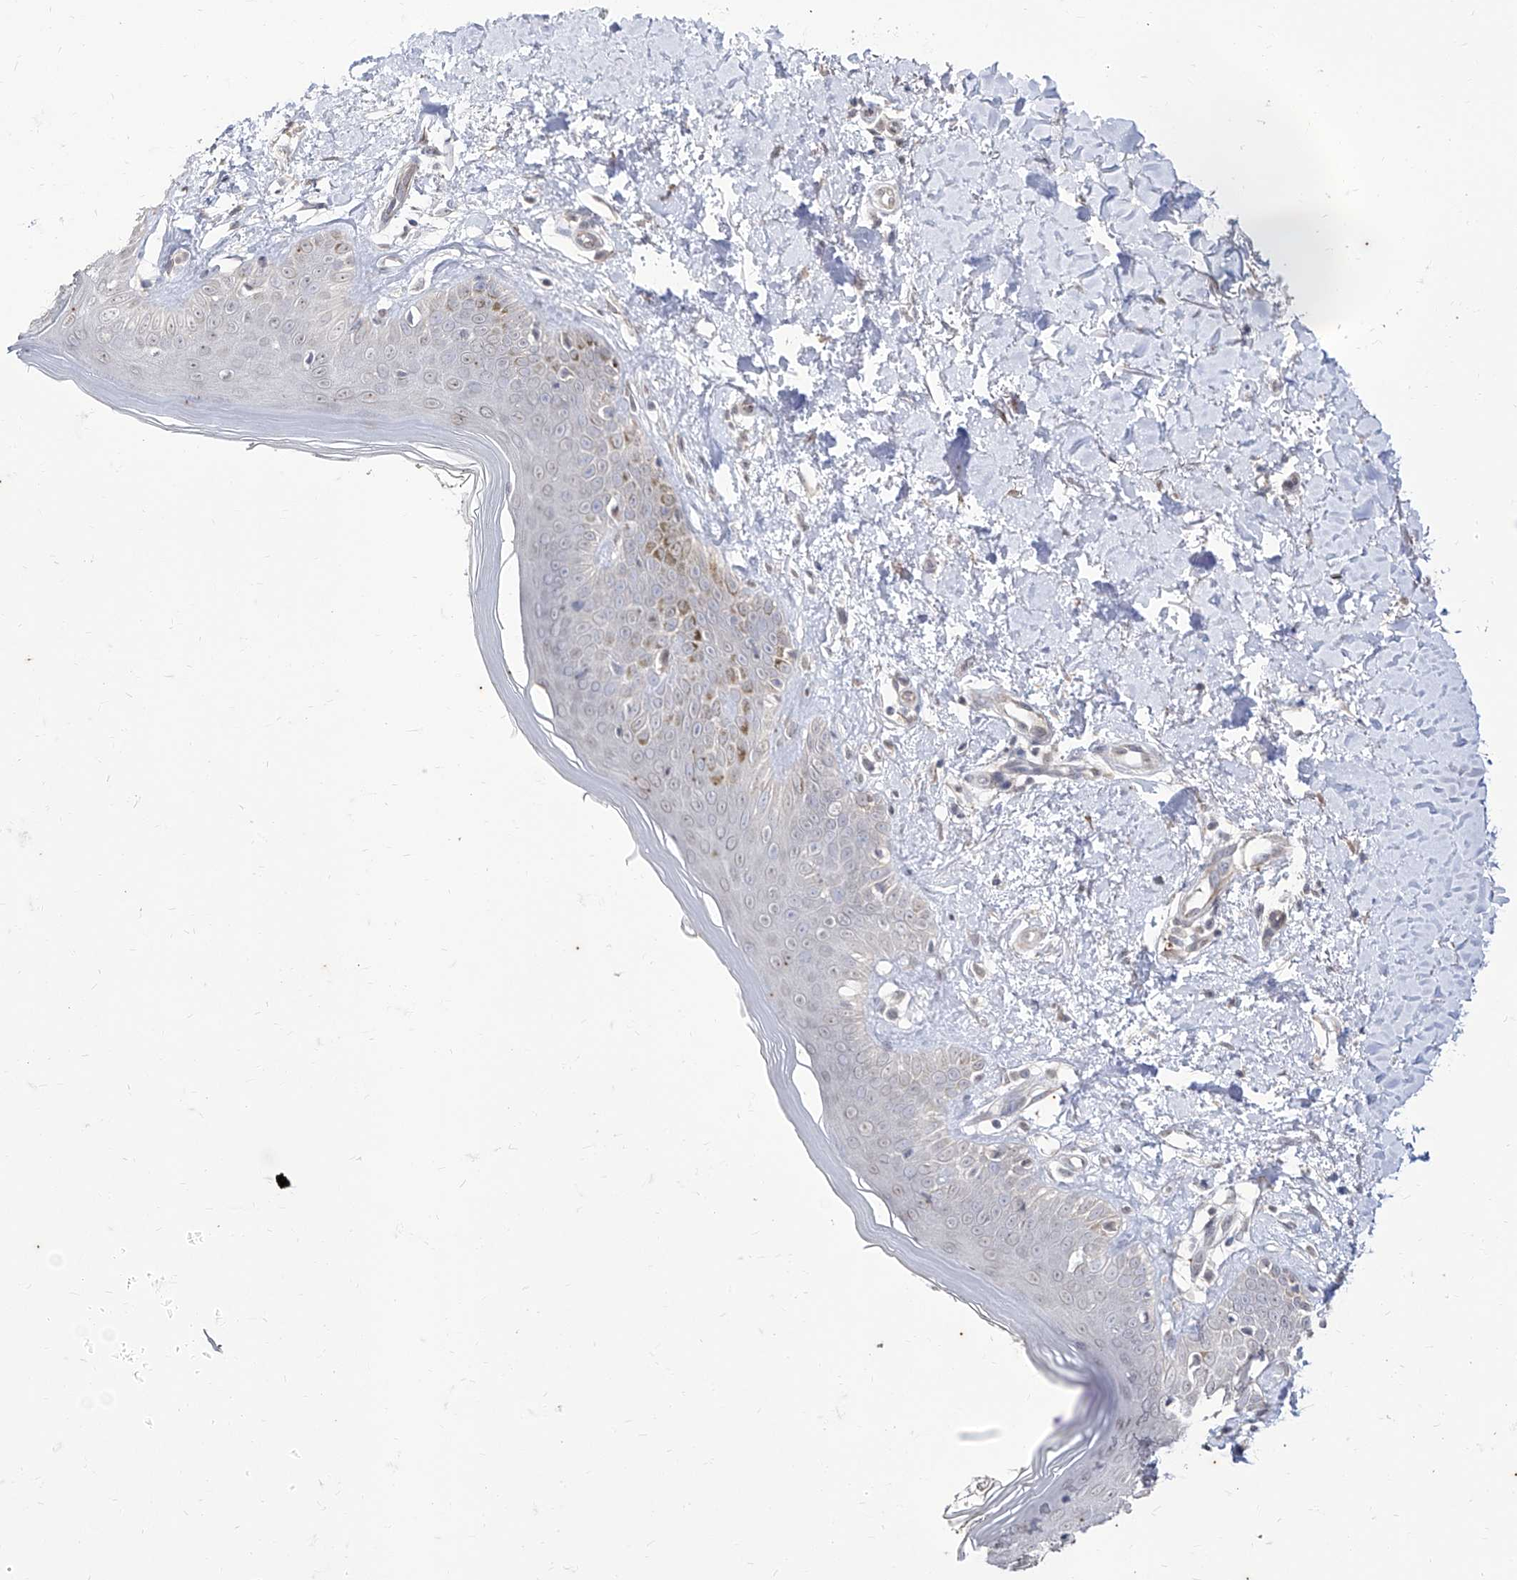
{"staining": {"intensity": "negative", "quantity": "none", "location": "none"}, "tissue": "skin", "cell_type": "Fibroblasts", "image_type": "normal", "snomed": [{"axis": "morphology", "description": "Normal tissue, NOS"}, {"axis": "topography", "description": "Skin"}], "caption": "Skin was stained to show a protein in brown. There is no significant positivity in fibroblasts. The staining is performed using DAB (3,3'-diaminobenzidine) brown chromogen with nuclei counter-stained in using hematoxylin.", "gene": "PHF20L1", "patient": {"sex": "female", "age": 64}}